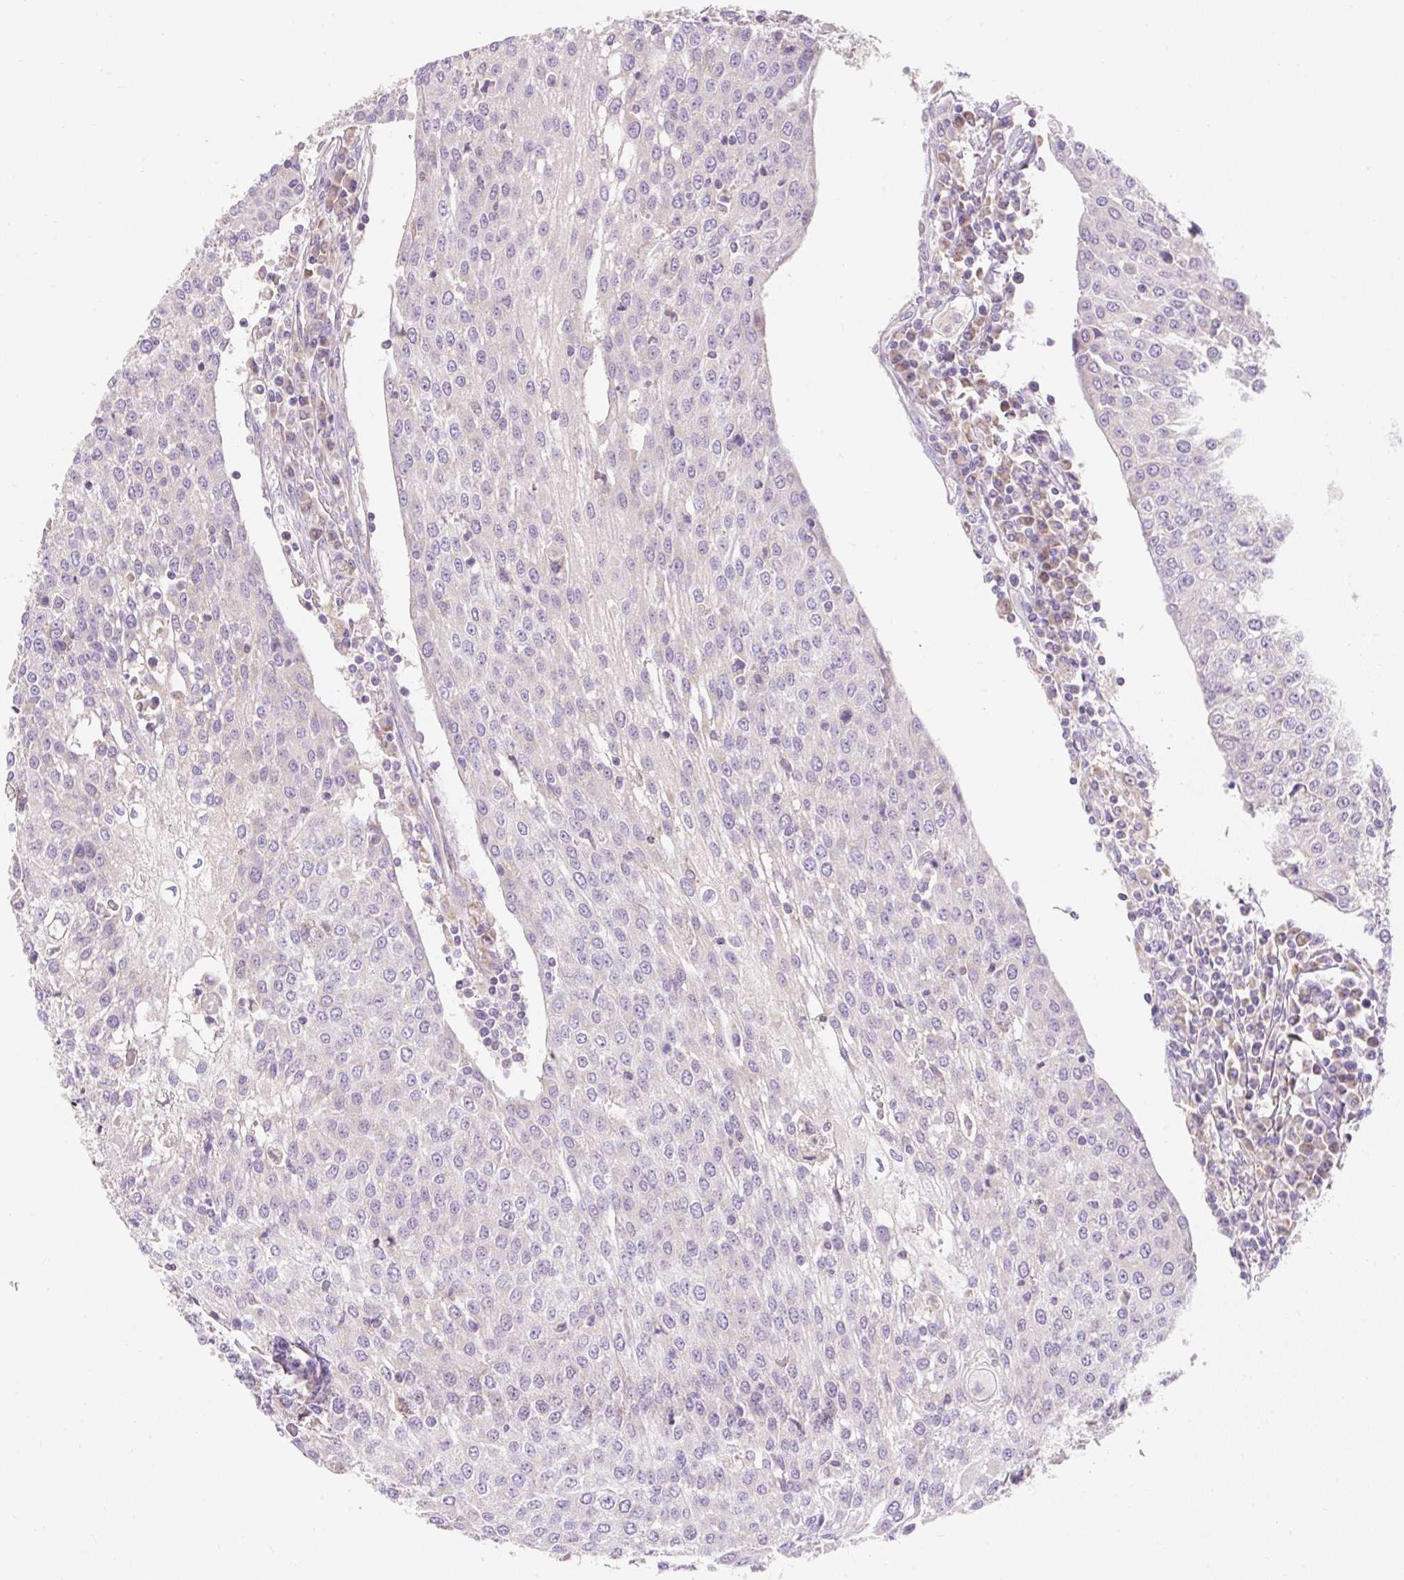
{"staining": {"intensity": "negative", "quantity": "none", "location": "none"}, "tissue": "urothelial cancer", "cell_type": "Tumor cells", "image_type": "cancer", "snomed": [{"axis": "morphology", "description": "Urothelial carcinoma, High grade"}, {"axis": "topography", "description": "Urinary bladder"}], "caption": "A high-resolution micrograph shows IHC staining of high-grade urothelial carcinoma, which exhibits no significant expression in tumor cells.", "gene": "PMAIP1", "patient": {"sex": "female", "age": 85}}